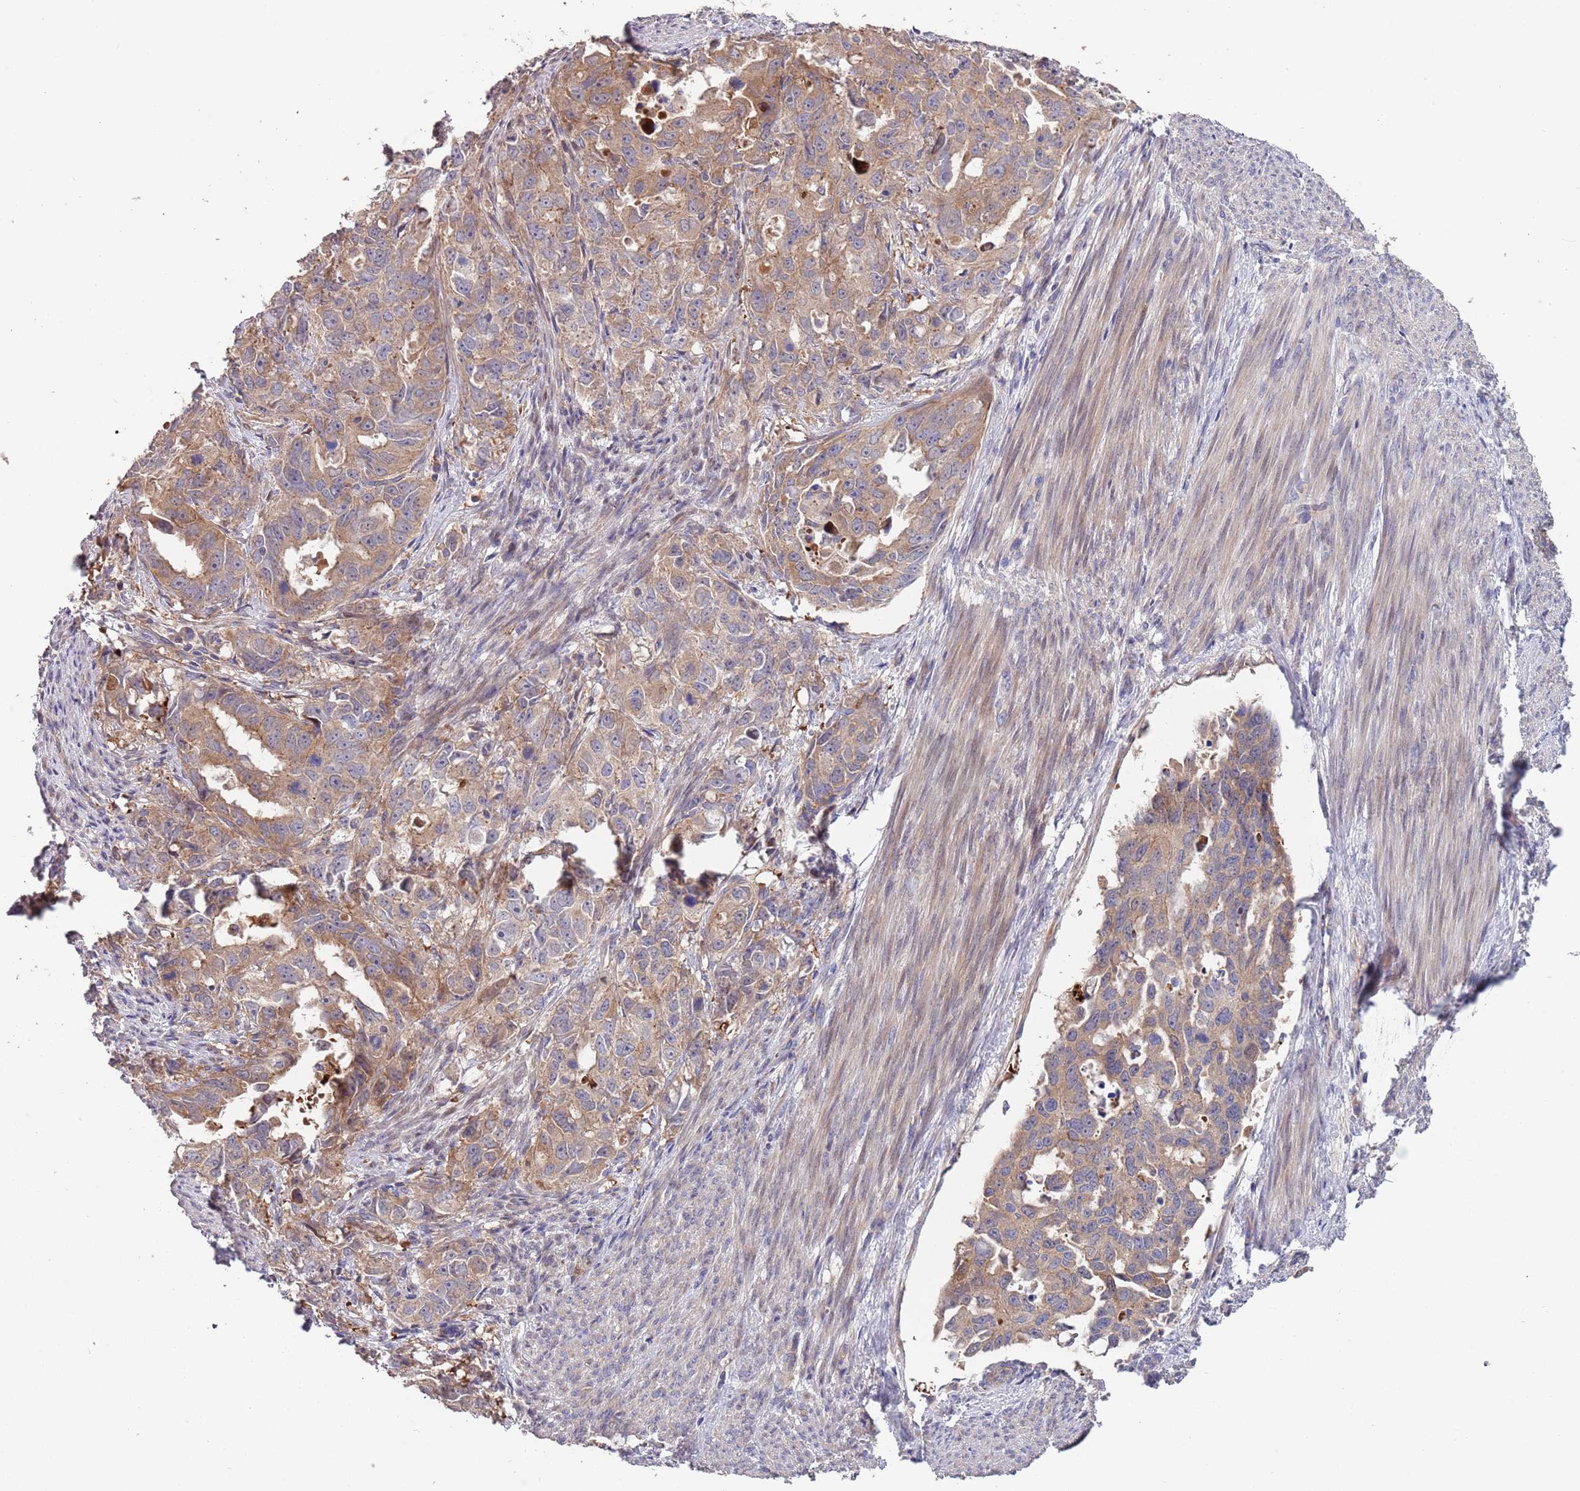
{"staining": {"intensity": "moderate", "quantity": ">75%", "location": "cytoplasmic/membranous"}, "tissue": "endometrial cancer", "cell_type": "Tumor cells", "image_type": "cancer", "snomed": [{"axis": "morphology", "description": "Adenocarcinoma, NOS"}, {"axis": "topography", "description": "Endometrium"}], "caption": "Moderate cytoplasmic/membranous expression is present in approximately >75% of tumor cells in endometrial cancer.", "gene": "ABCC10", "patient": {"sex": "female", "age": 65}}